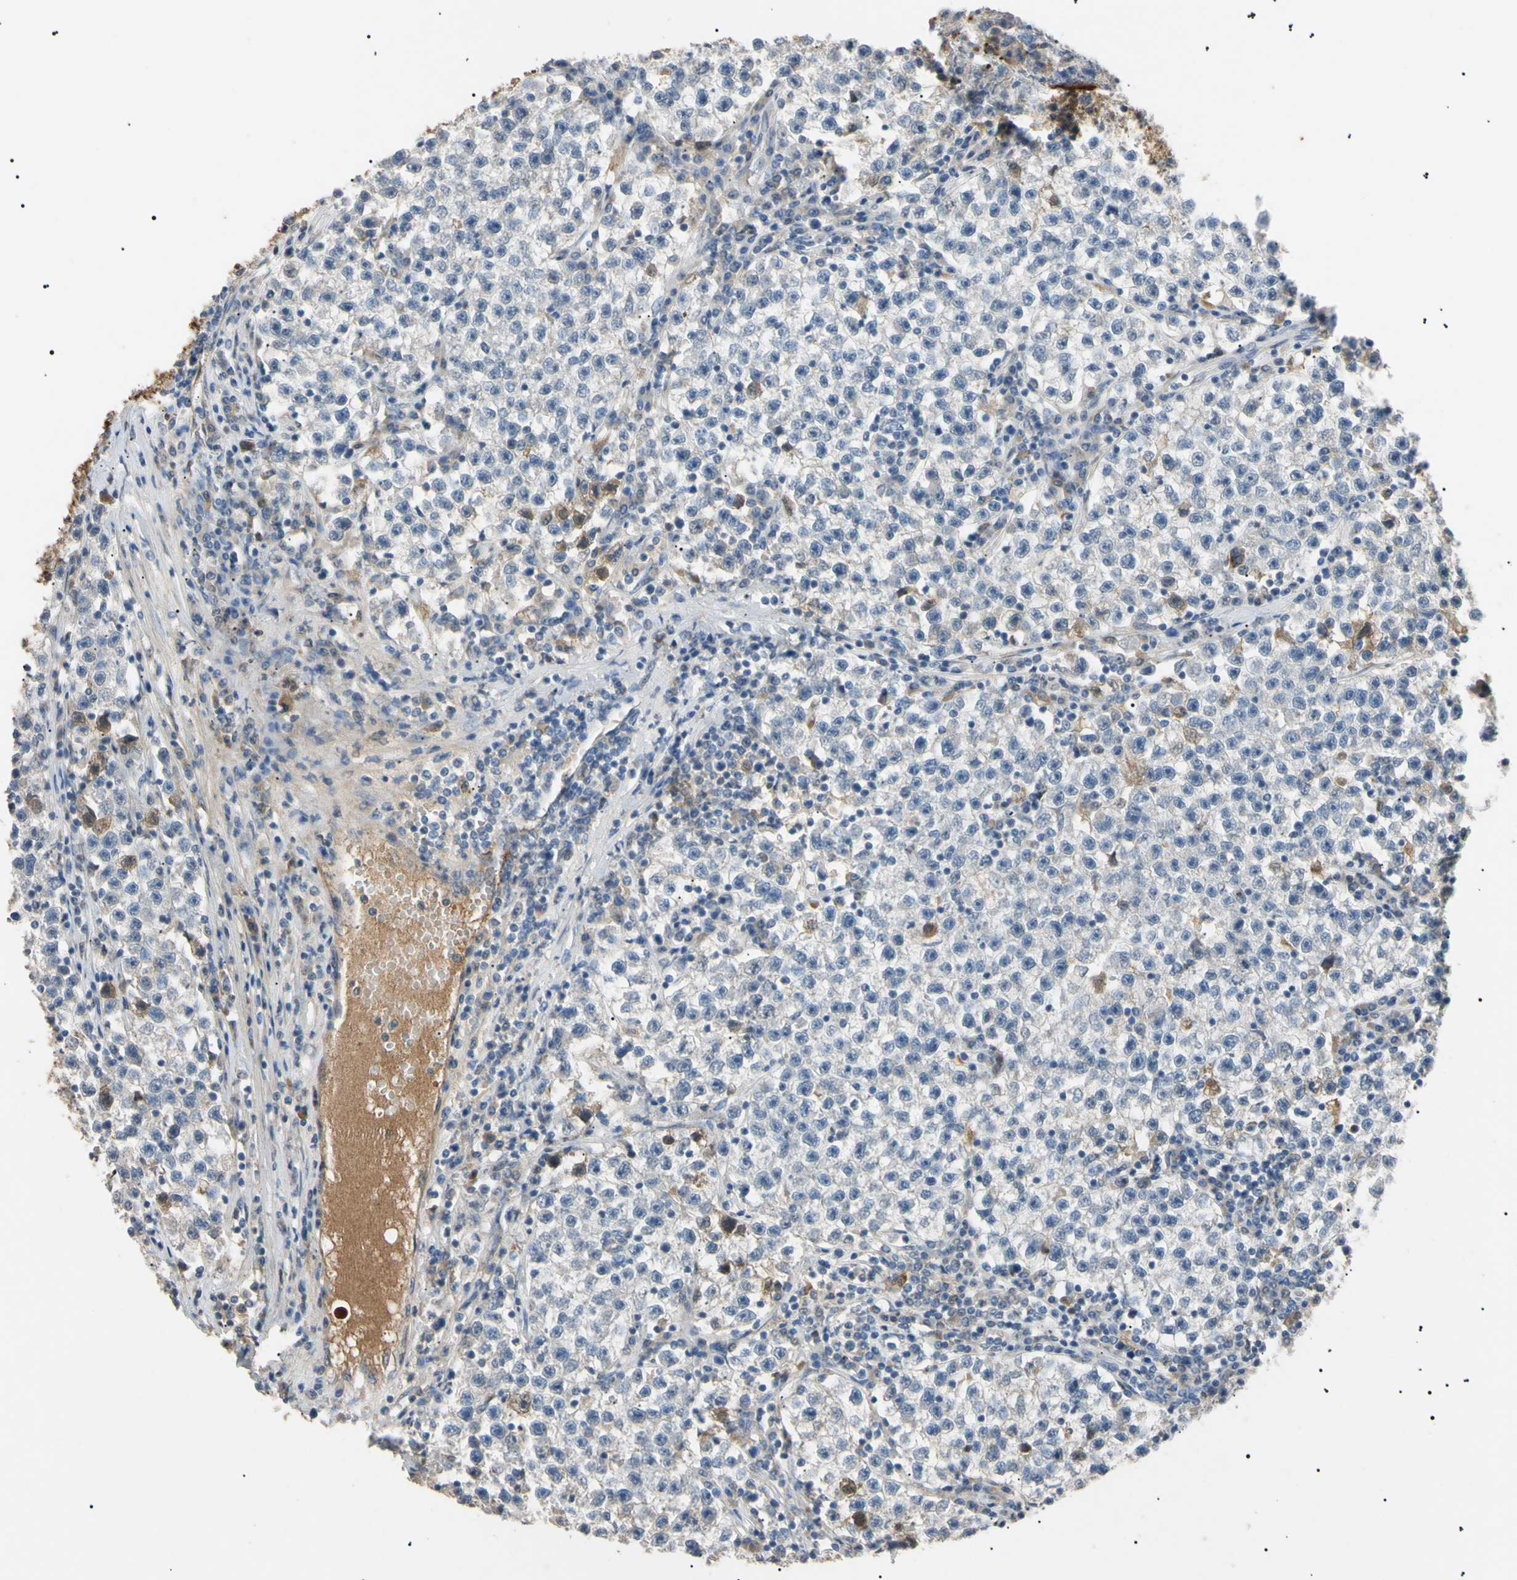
{"staining": {"intensity": "moderate", "quantity": "<25%", "location": "cytoplasmic/membranous"}, "tissue": "testis cancer", "cell_type": "Tumor cells", "image_type": "cancer", "snomed": [{"axis": "morphology", "description": "Seminoma, NOS"}, {"axis": "topography", "description": "Testis"}], "caption": "A micrograph of testis cancer stained for a protein reveals moderate cytoplasmic/membranous brown staining in tumor cells.", "gene": "CGB3", "patient": {"sex": "male", "age": 22}}